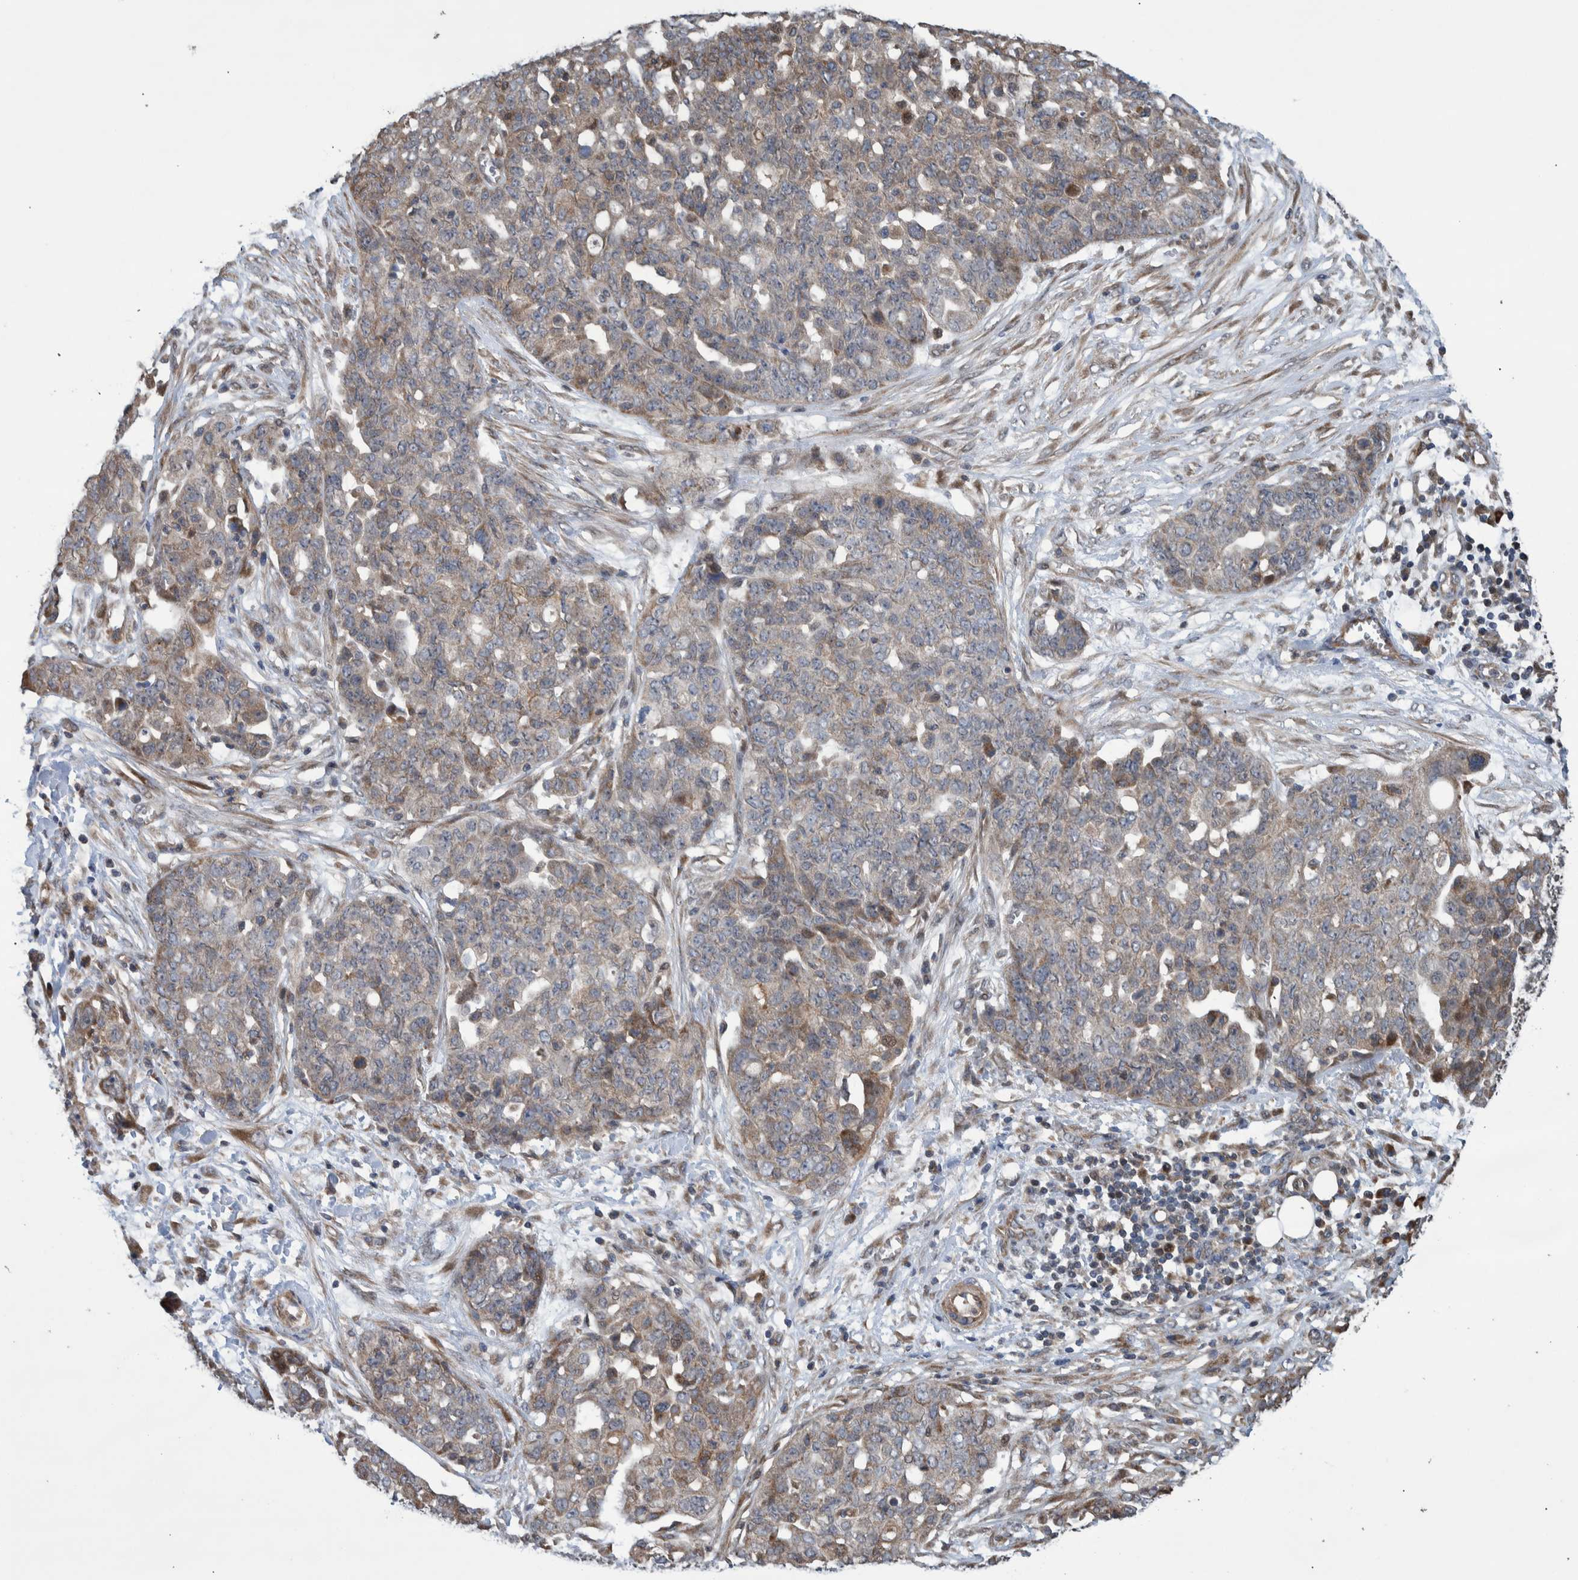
{"staining": {"intensity": "weak", "quantity": "<25%", "location": "cytoplasmic/membranous"}, "tissue": "ovarian cancer", "cell_type": "Tumor cells", "image_type": "cancer", "snomed": [{"axis": "morphology", "description": "Cystadenocarcinoma, serous, NOS"}, {"axis": "topography", "description": "Soft tissue"}, {"axis": "topography", "description": "Ovary"}], "caption": "Tumor cells show no significant protein positivity in ovarian cancer (serous cystadenocarcinoma).", "gene": "B3GNTL1", "patient": {"sex": "female", "age": 57}}